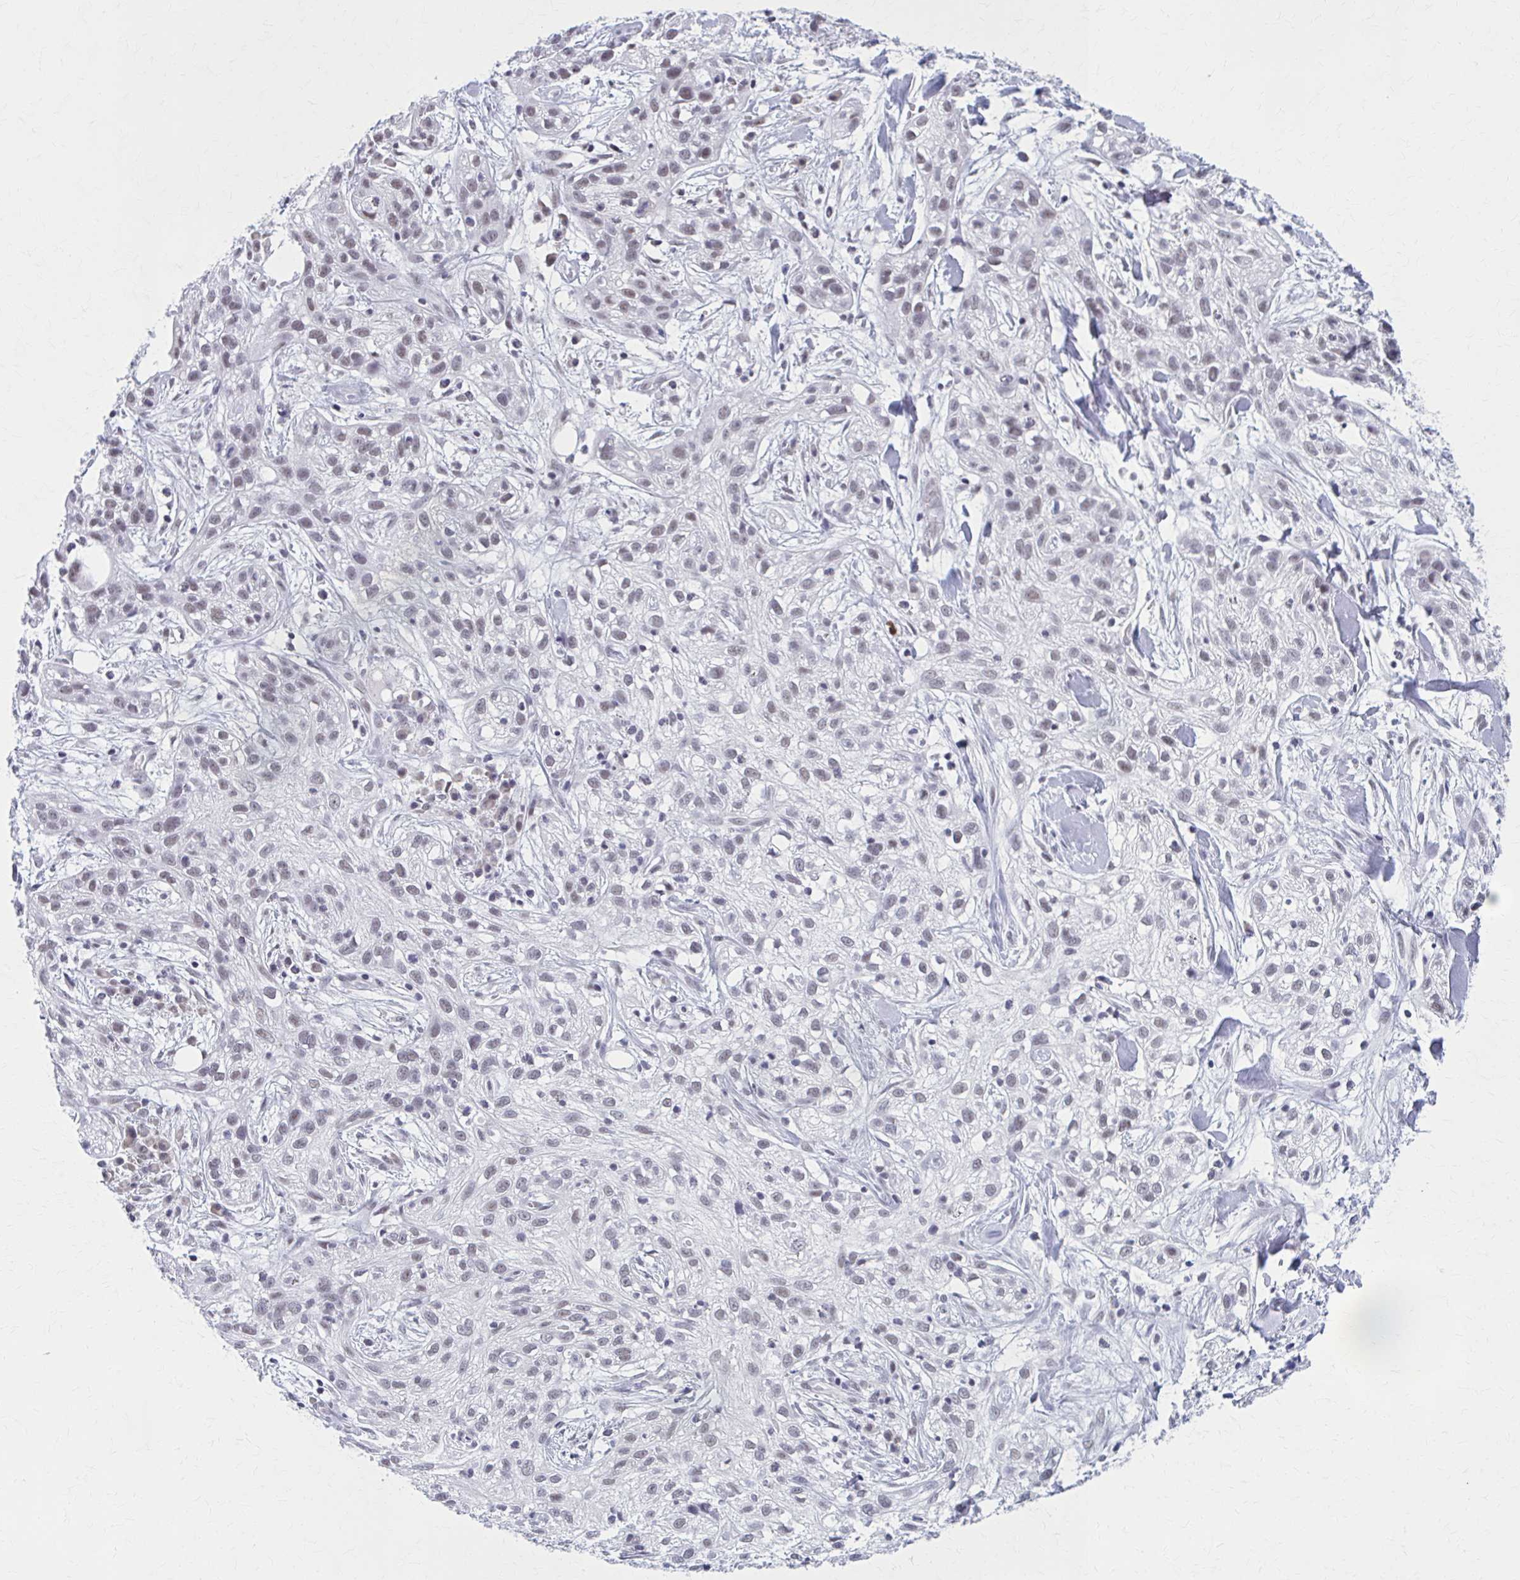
{"staining": {"intensity": "weak", "quantity": ">75%", "location": "nuclear"}, "tissue": "skin cancer", "cell_type": "Tumor cells", "image_type": "cancer", "snomed": [{"axis": "morphology", "description": "Squamous cell carcinoma, NOS"}, {"axis": "topography", "description": "Skin"}], "caption": "Protein positivity by immunohistochemistry (IHC) exhibits weak nuclear expression in about >75% of tumor cells in skin cancer (squamous cell carcinoma). Nuclei are stained in blue.", "gene": "CCDC105", "patient": {"sex": "male", "age": 82}}